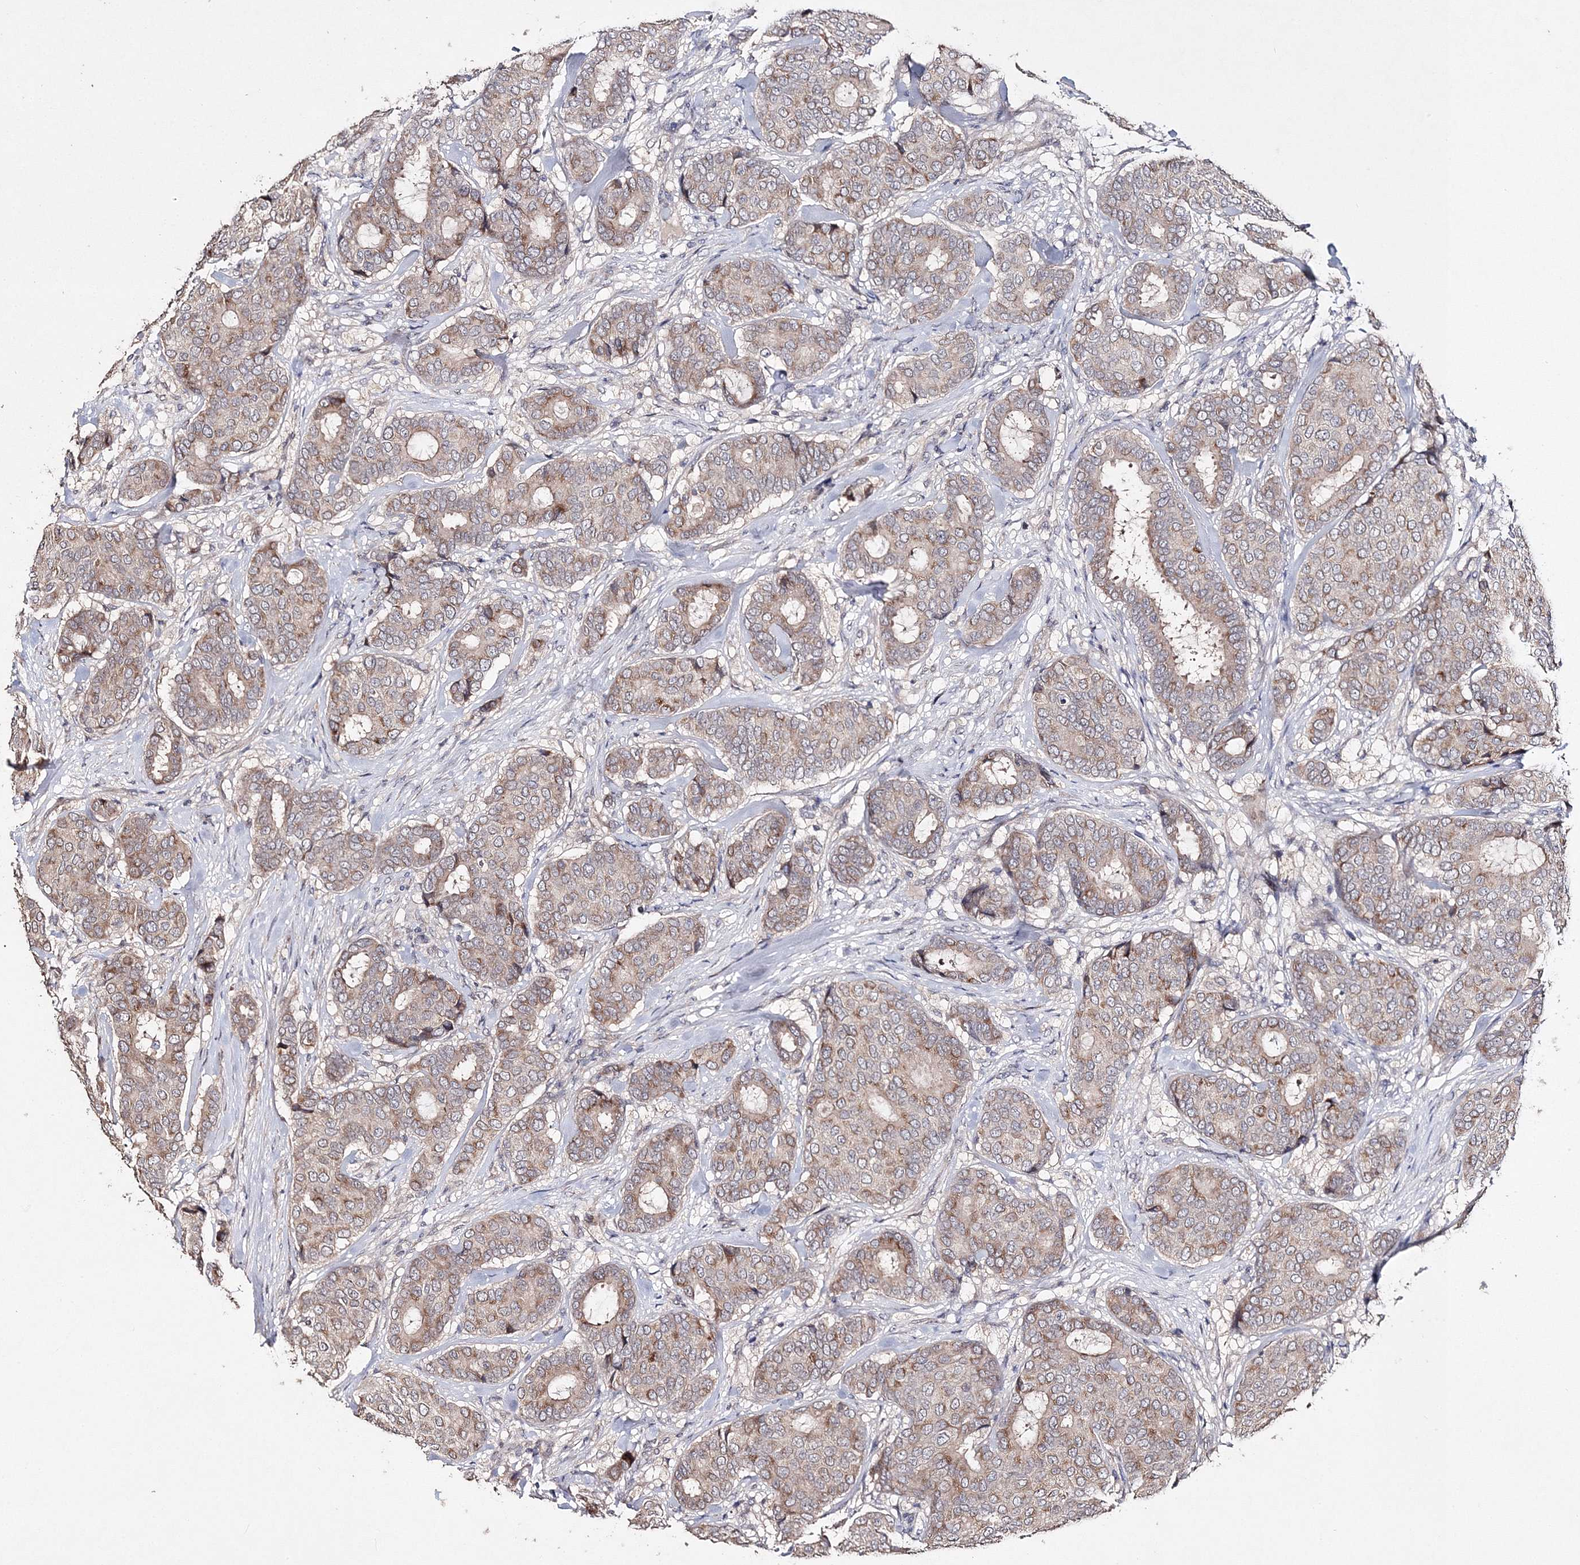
{"staining": {"intensity": "weak", "quantity": ">75%", "location": "cytoplasmic/membranous"}, "tissue": "breast cancer", "cell_type": "Tumor cells", "image_type": "cancer", "snomed": [{"axis": "morphology", "description": "Duct carcinoma"}, {"axis": "topography", "description": "Breast"}], "caption": "A micrograph of breast cancer (invasive ductal carcinoma) stained for a protein reveals weak cytoplasmic/membranous brown staining in tumor cells.", "gene": "GJB5", "patient": {"sex": "female", "age": 75}}